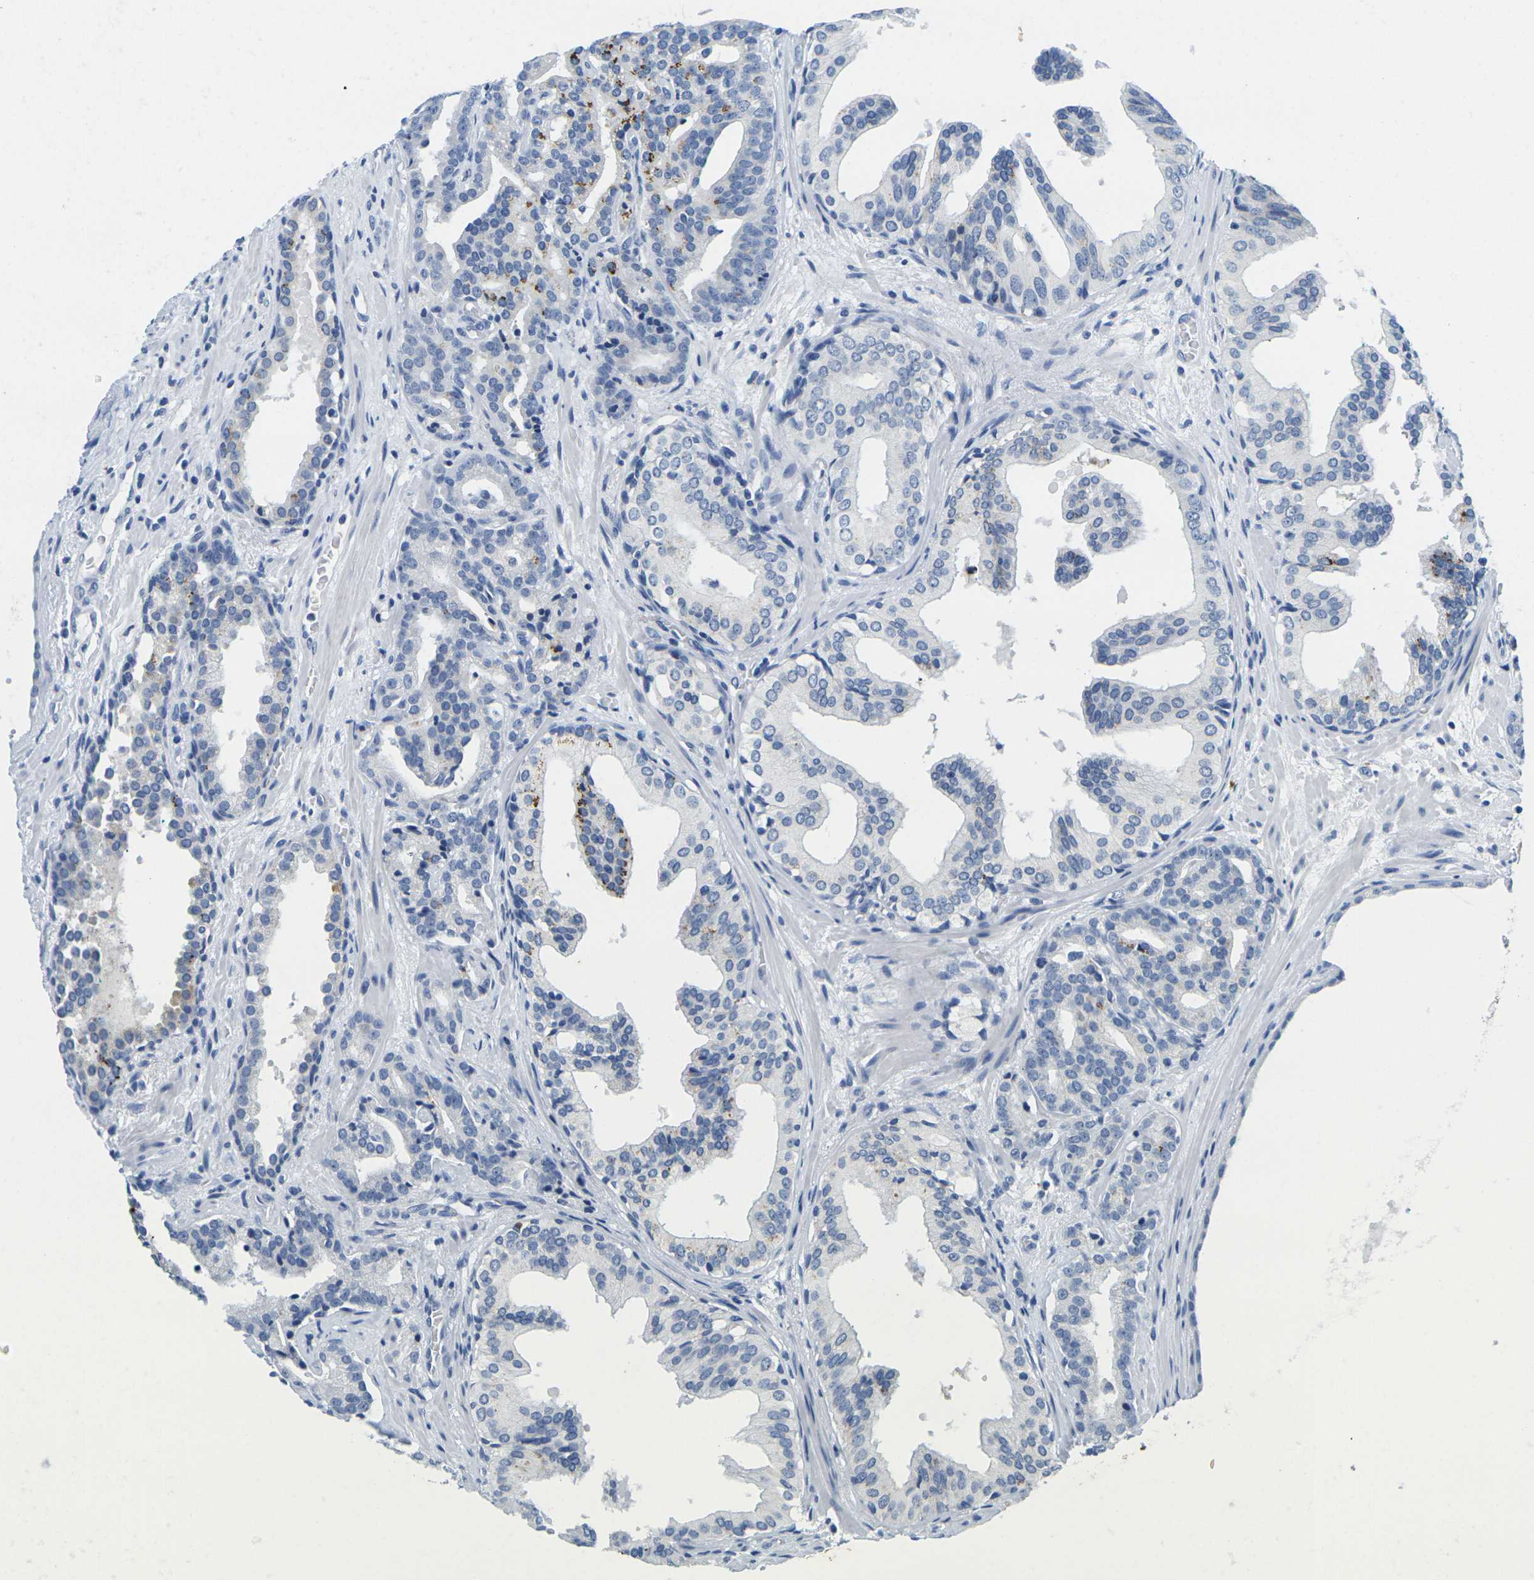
{"staining": {"intensity": "moderate", "quantity": "<25%", "location": "cytoplasmic/membranous"}, "tissue": "prostate cancer", "cell_type": "Tumor cells", "image_type": "cancer", "snomed": [{"axis": "morphology", "description": "Adenocarcinoma, Low grade"}, {"axis": "topography", "description": "Prostate"}], "caption": "The immunohistochemical stain labels moderate cytoplasmic/membranous expression in tumor cells of prostate cancer tissue.", "gene": "FAM3D", "patient": {"sex": "male", "age": 63}}